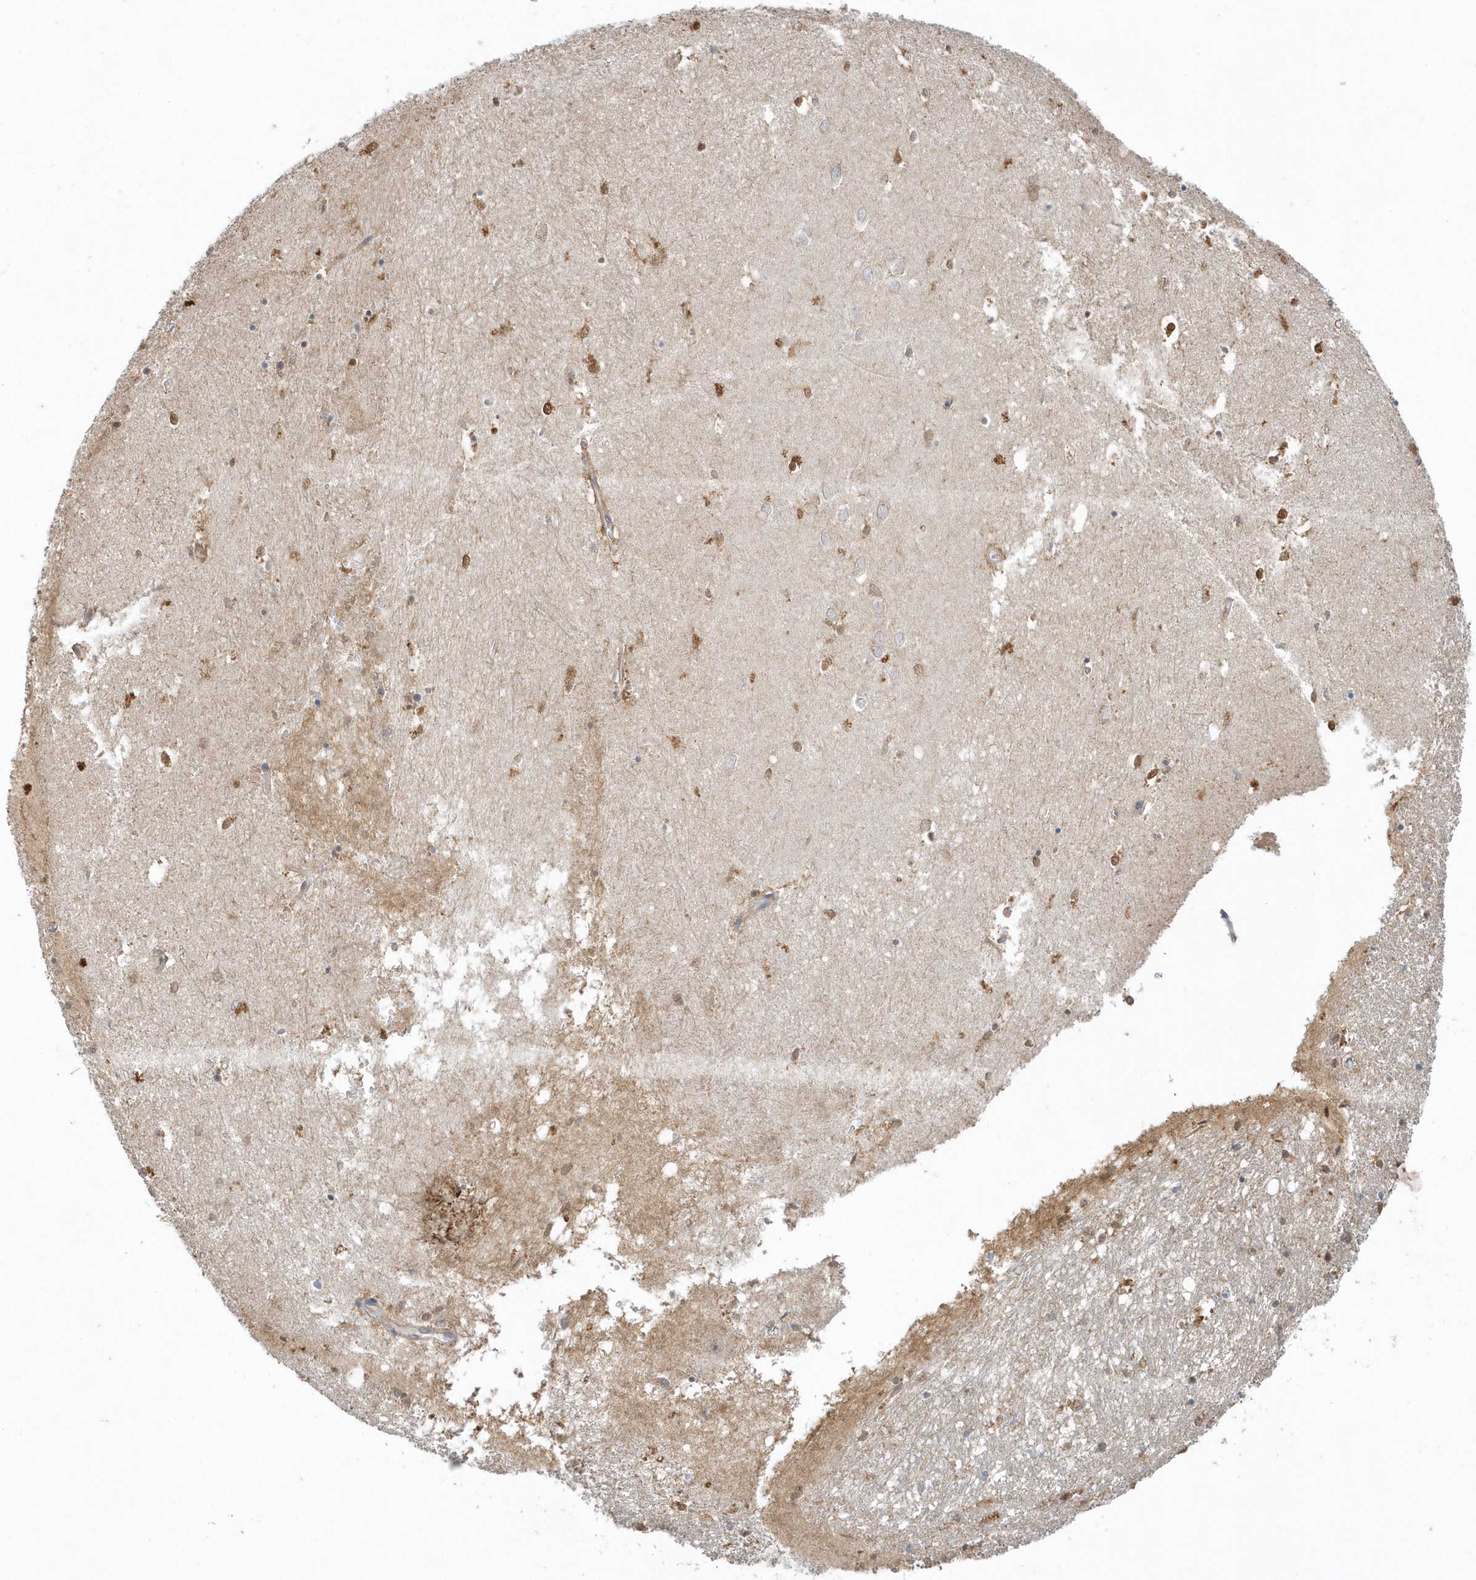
{"staining": {"intensity": "moderate", "quantity": "<25%", "location": "cytoplasmic/membranous"}, "tissue": "hippocampus", "cell_type": "Glial cells", "image_type": "normal", "snomed": [{"axis": "morphology", "description": "Normal tissue, NOS"}, {"axis": "topography", "description": "Hippocampus"}], "caption": "Approximately <25% of glial cells in benign hippocampus show moderate cytoplasmic/membranous protein expression as visualized by brown immunohistochemical staining.", "gene": "AKR7A2", "patient": {"sex": "female", "age": 64}}